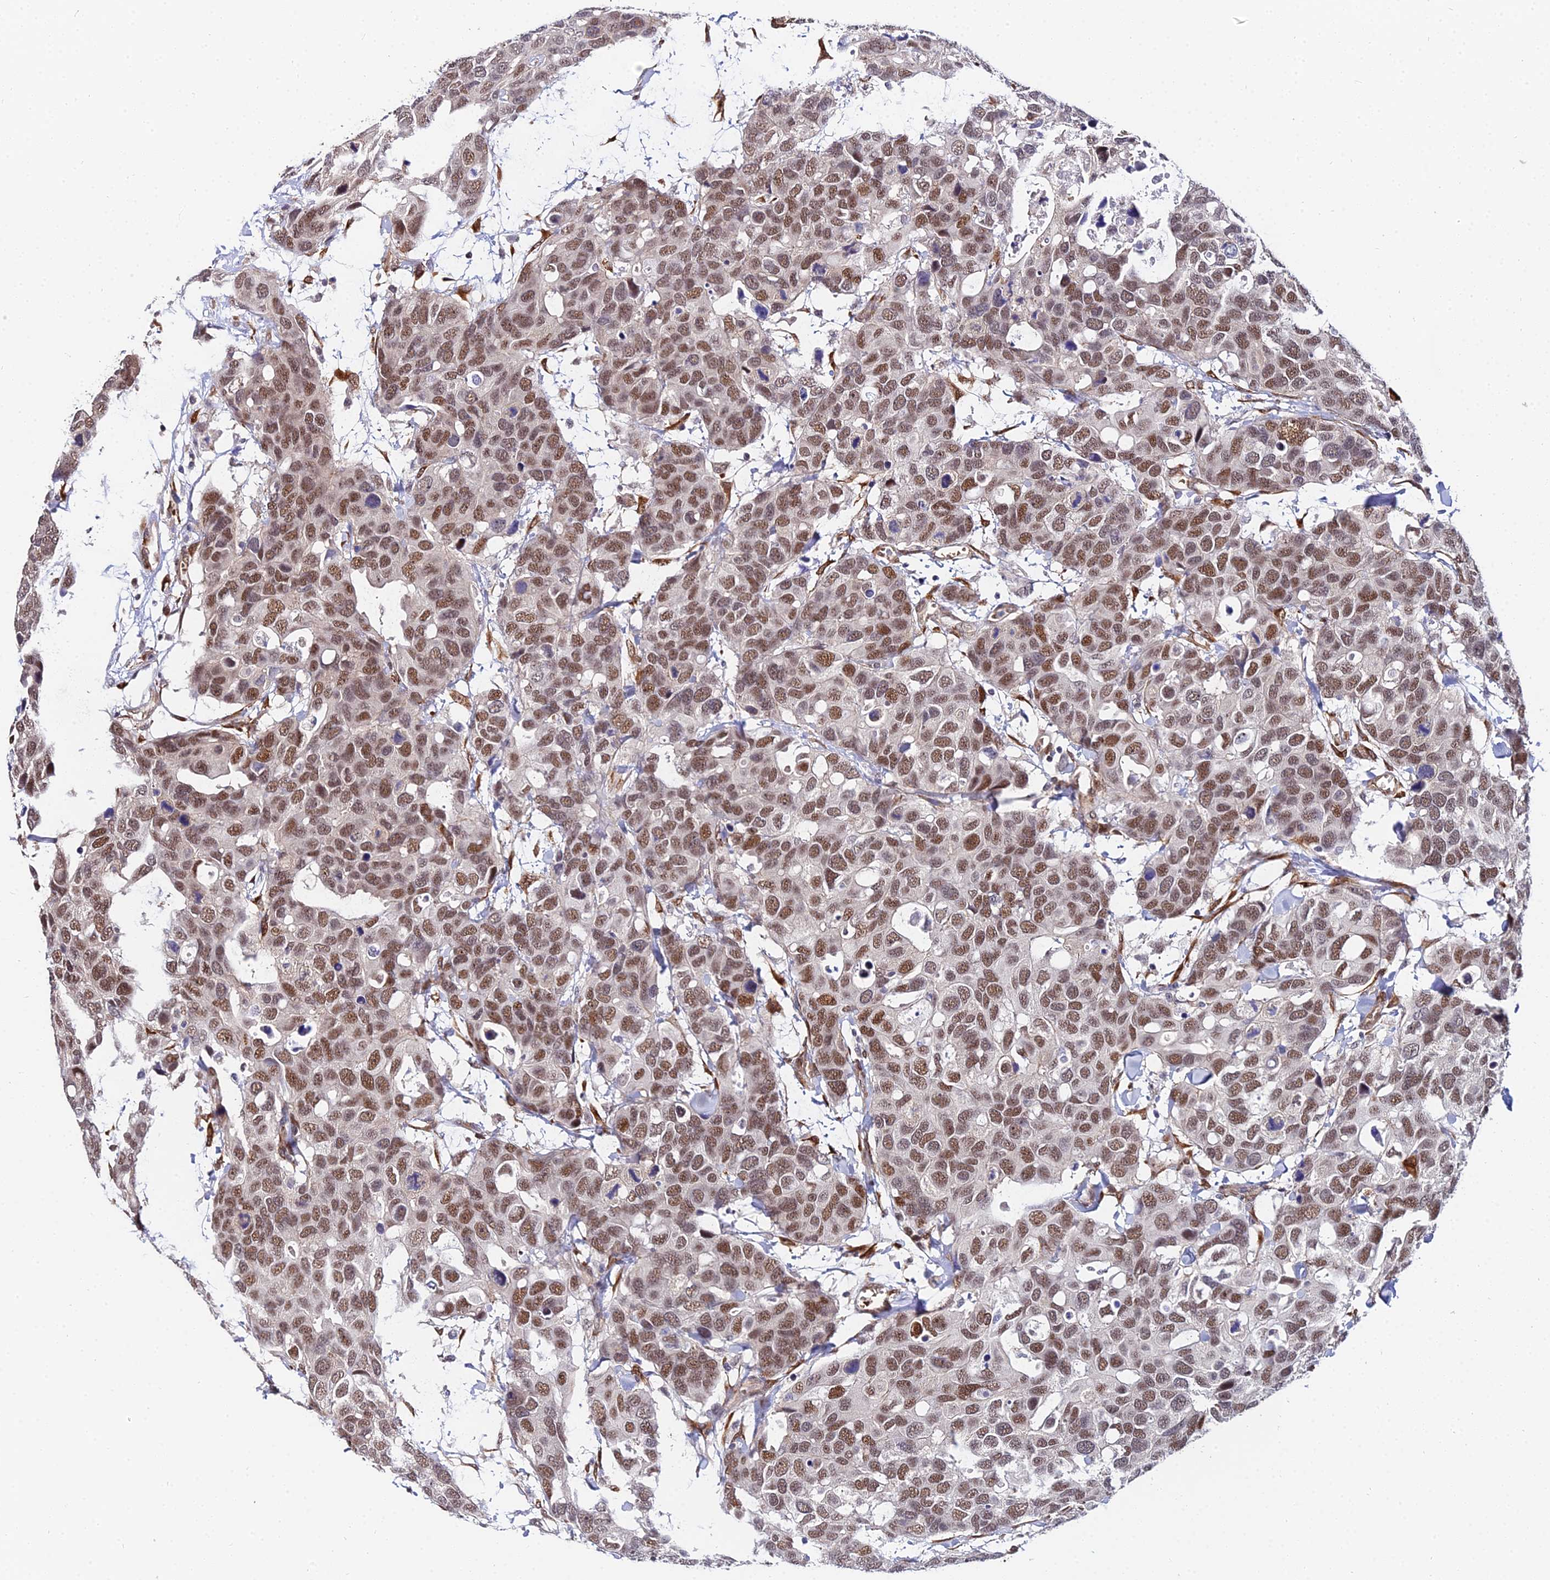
{"staining": {"intensity": "moderate", "quantity": ">75%", "location": "nuclear"}, "tissue": "breast cancer", "cell_type": "Tumor cells", "image_type": "cancer", "snomed": [{"axis": "morphology", "description": "Duct carcinoma"}, {"axis": "topography", "description": "Breast"}], "caption": "Breast cancer stained with immunohistochemistry (IHC) demonstrates moderate nuclear expression in approximately >75% of tumor cells. The staining is performed using DAB brown chromogen to label protein expression. The nuclei are counter-stained blue using hematoxylin.", "gene": "BCL9", "patient": {"sex": "female", "age": 83}}